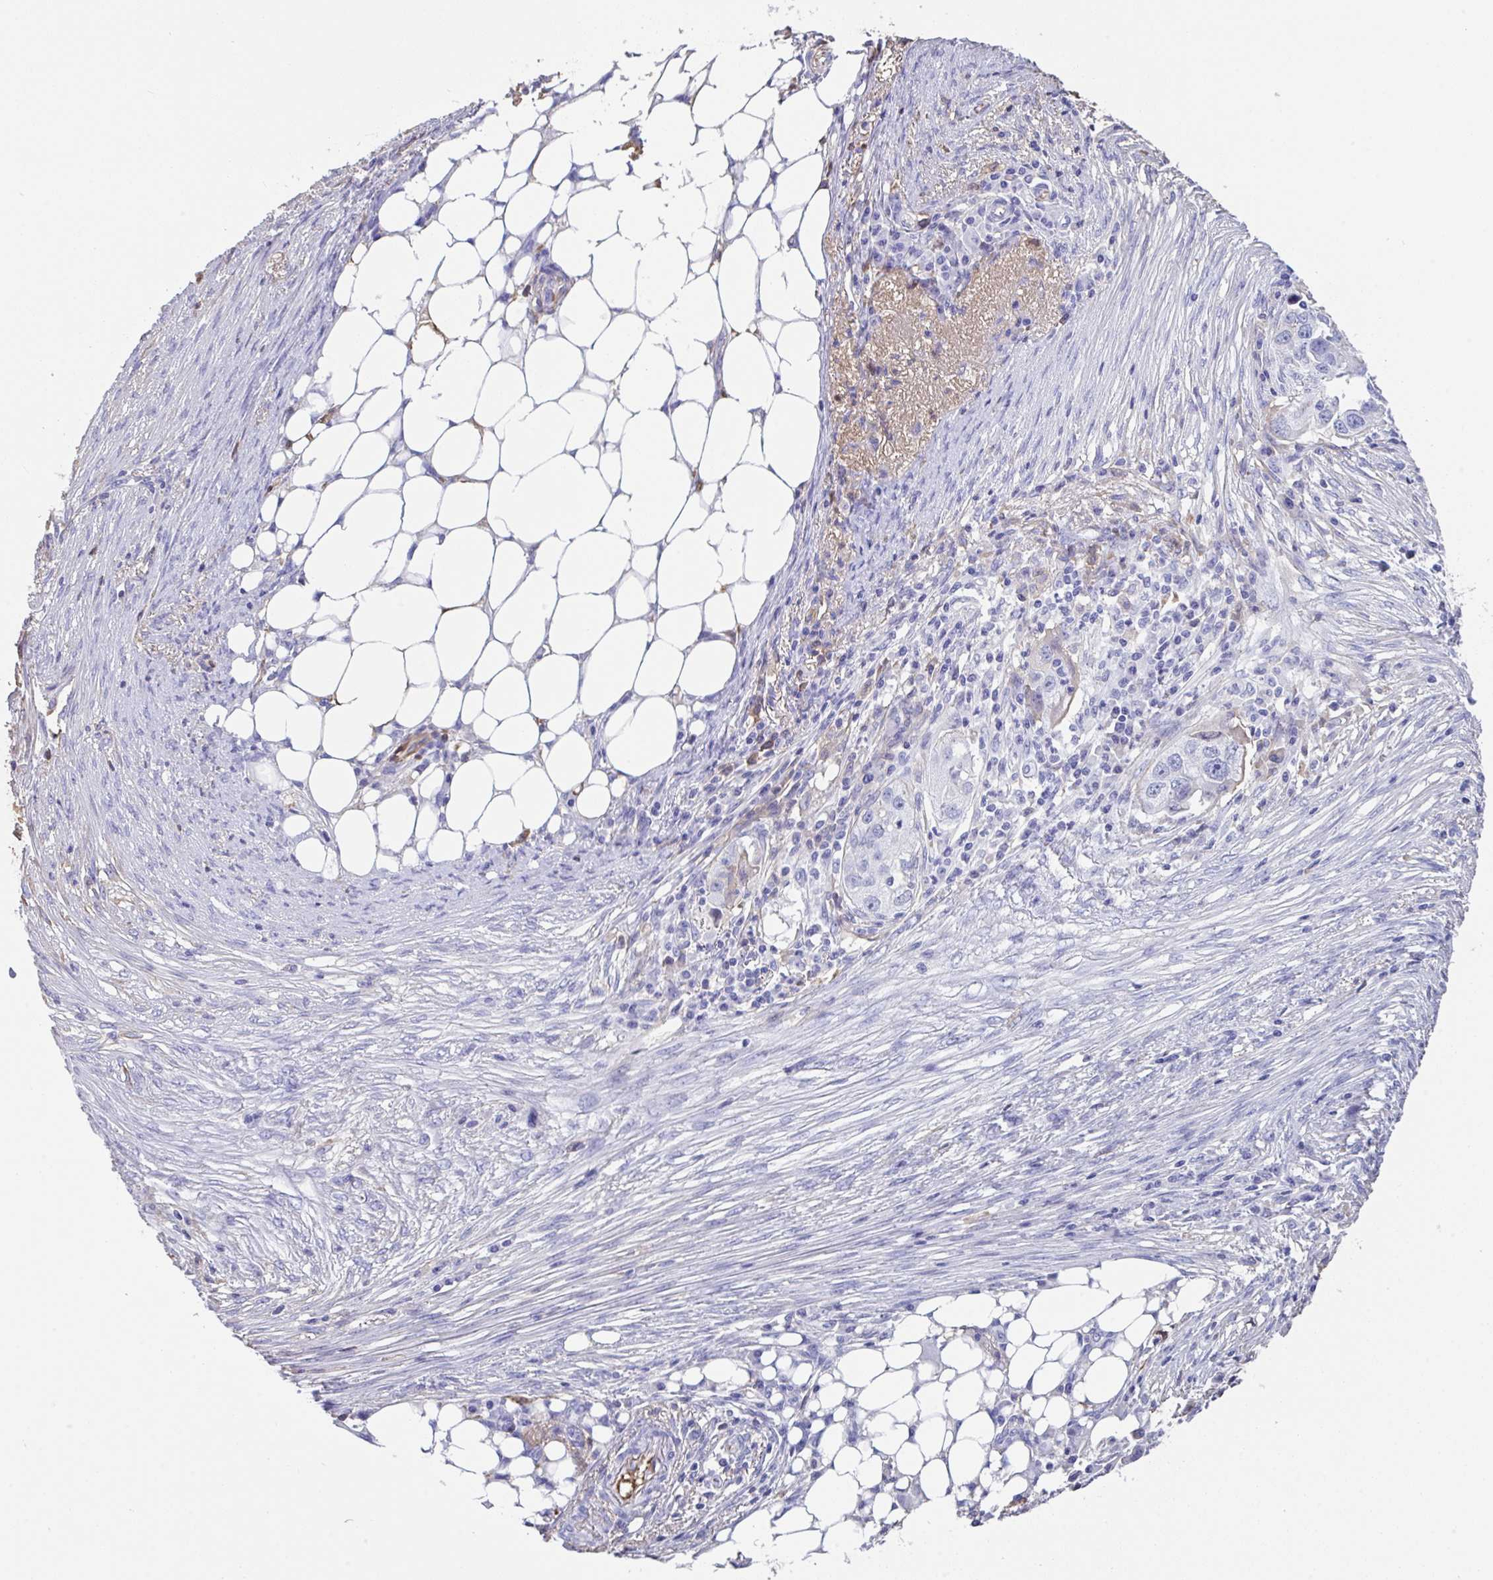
{"staining": {"intensity": "negative", "quantity": "none", "location": "none"}, "tissue": "ovarian cancer", "cell_type": "Tumor cells", "image_type": "cancer", "snomed": [{"axis": "morphology", "description": "Carcinoma, endometroid"}, {"axis": "morphology", "description": "Cystadenocarcinoma, serous, NOS"}, {"axis": "topography", "description": "Ovary"}], "caption": "Immunohistochemical staining of human ovarian cancer reveals no significant positivity in tumor cells. (Brightfield microscopy of DAB immunohistochemistry at high magnification).", "gene": "HOXC12", "patient": {"sex": "female", "age": 45}}